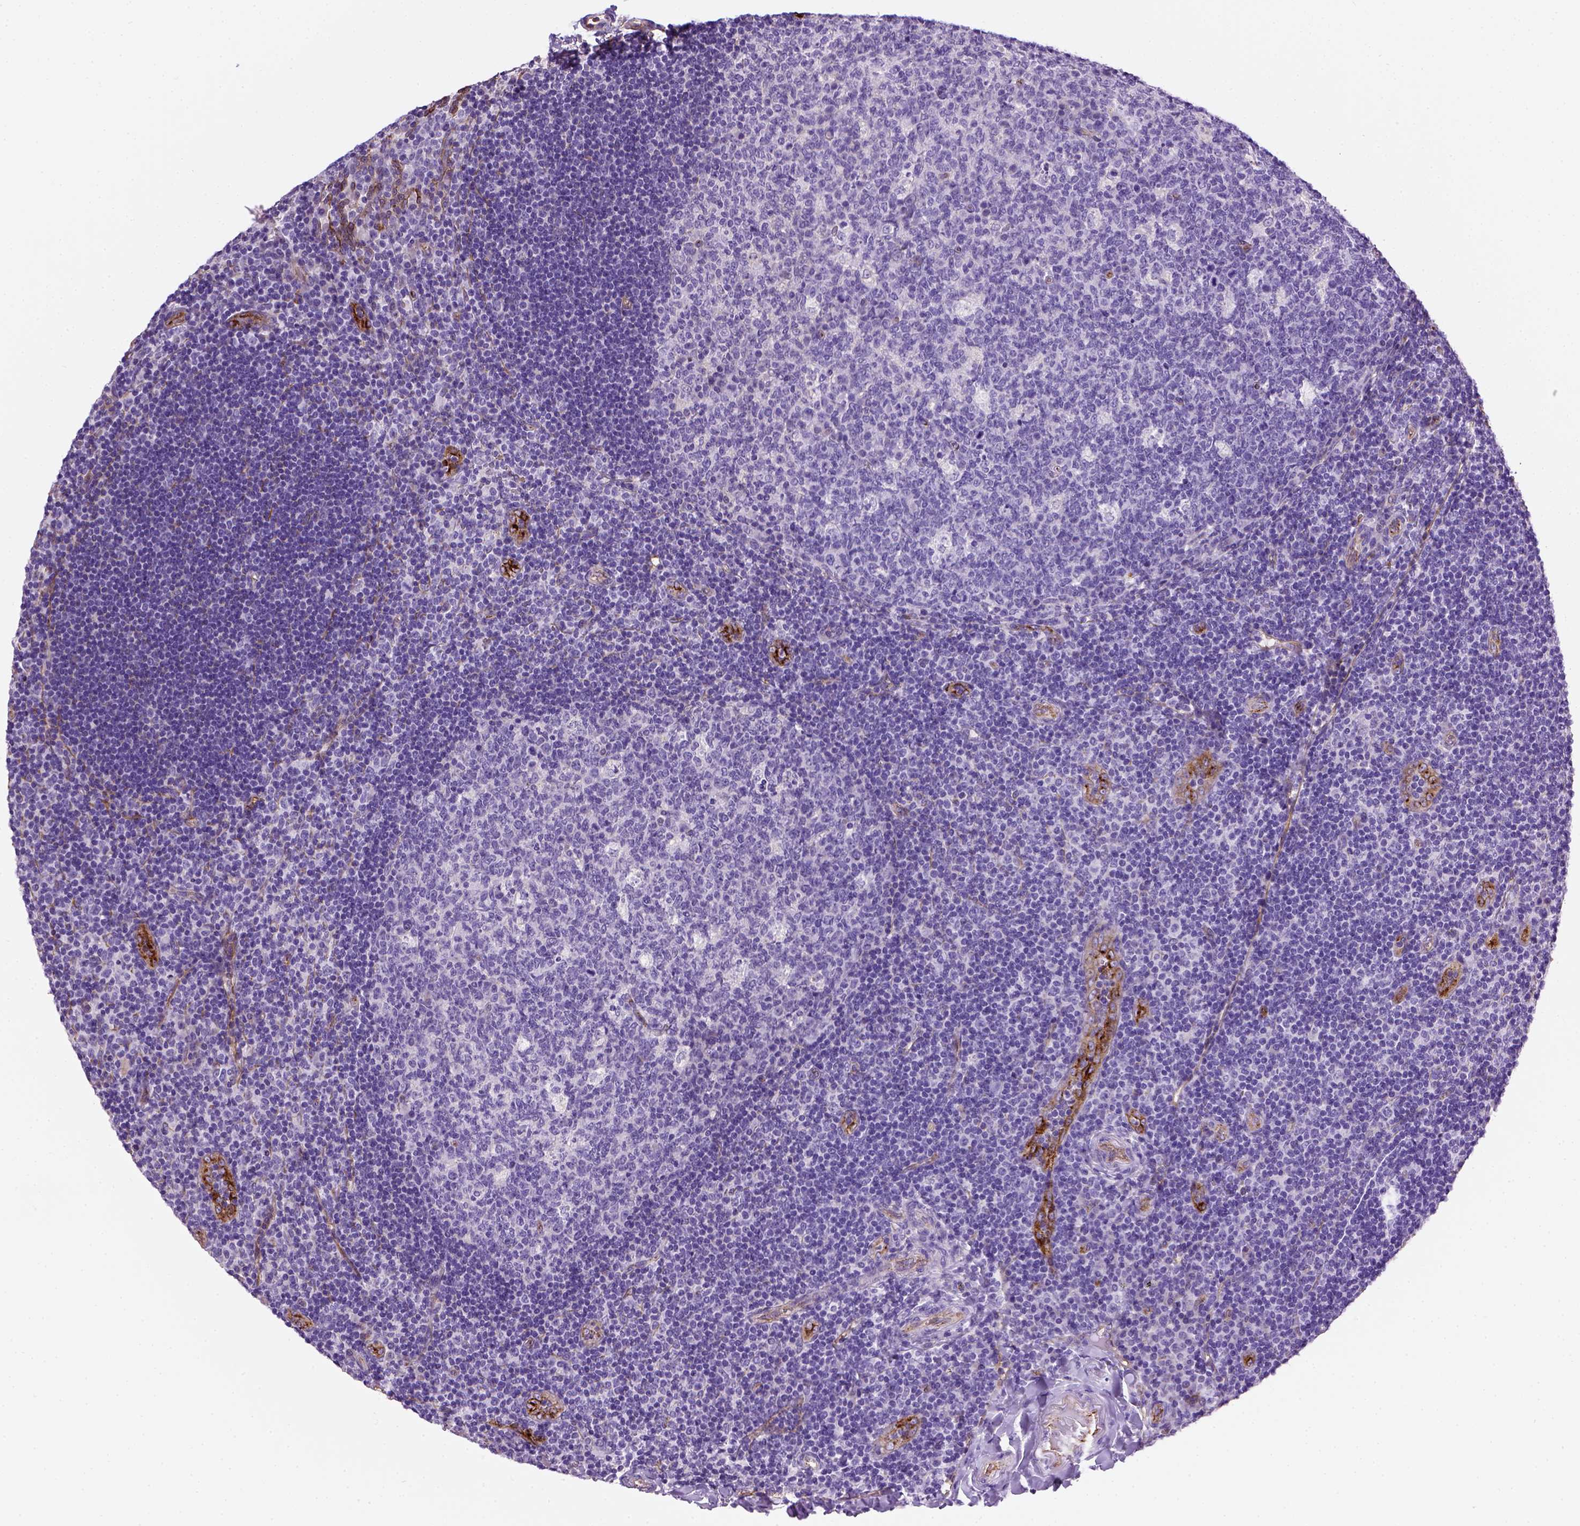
{"staining": {"intensity": "negative", "quantity": "none", "location": "none"}, "tissue": "tonsil", "cell_type": "Germinal center cells", "image_type": "normal", "snomed": [{"axis": "morphology", "description": "Normal tissue, NOS"}, {"axis": "topography", "description": "Tonsil"}], "caption": "DAB (3,3'-diaminobenzidine) immunohistochemical staining of normal tonsil shows no significant positivity in germinal center cells.", "gene": "VWF", "patient": {"sex": "male", "age": 17}}